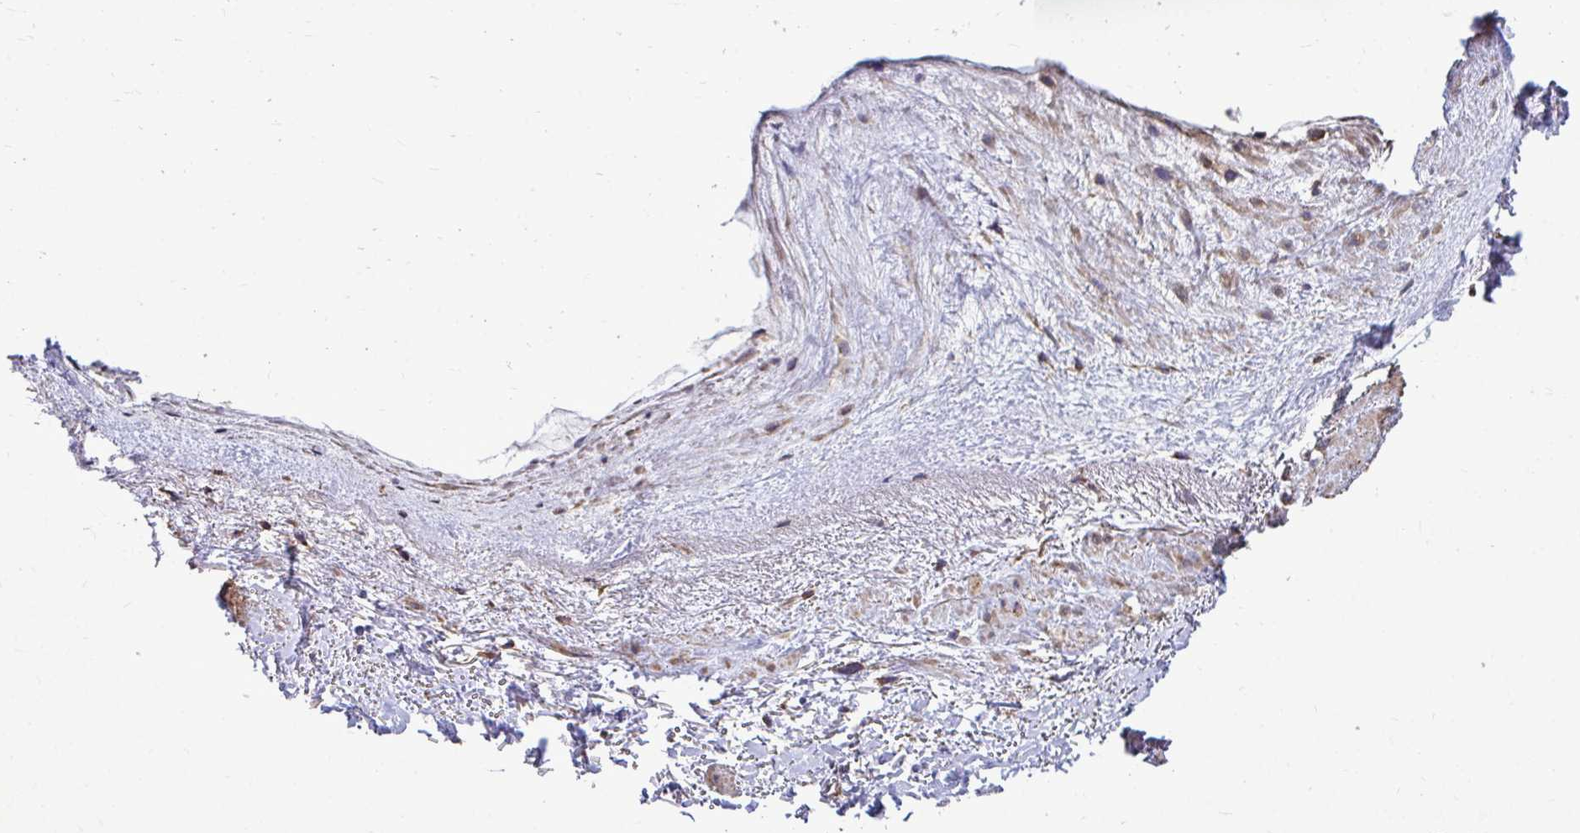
{"staining": {"intensity": "moderate", "quantity": "25%-75%", "location": "cytoplasmic/membranous"}, "tissue": "heart muscle", "cell_type": "Cardiomyocytes", "image_type": "normal", "snomed": [{"axis": "morphology", "description": "Normal tissue, NOS"}, {"axis": "topography", "description": "Heart"}], "caption": "A medium amount of moderate cytoplasmic/membranous expression is appreciated in approximately 25%-75% of cardiomyocytes in unremarkable heart muscle.", "gene": "FMR1", "patient": {"sex": "male", "age": 62}}